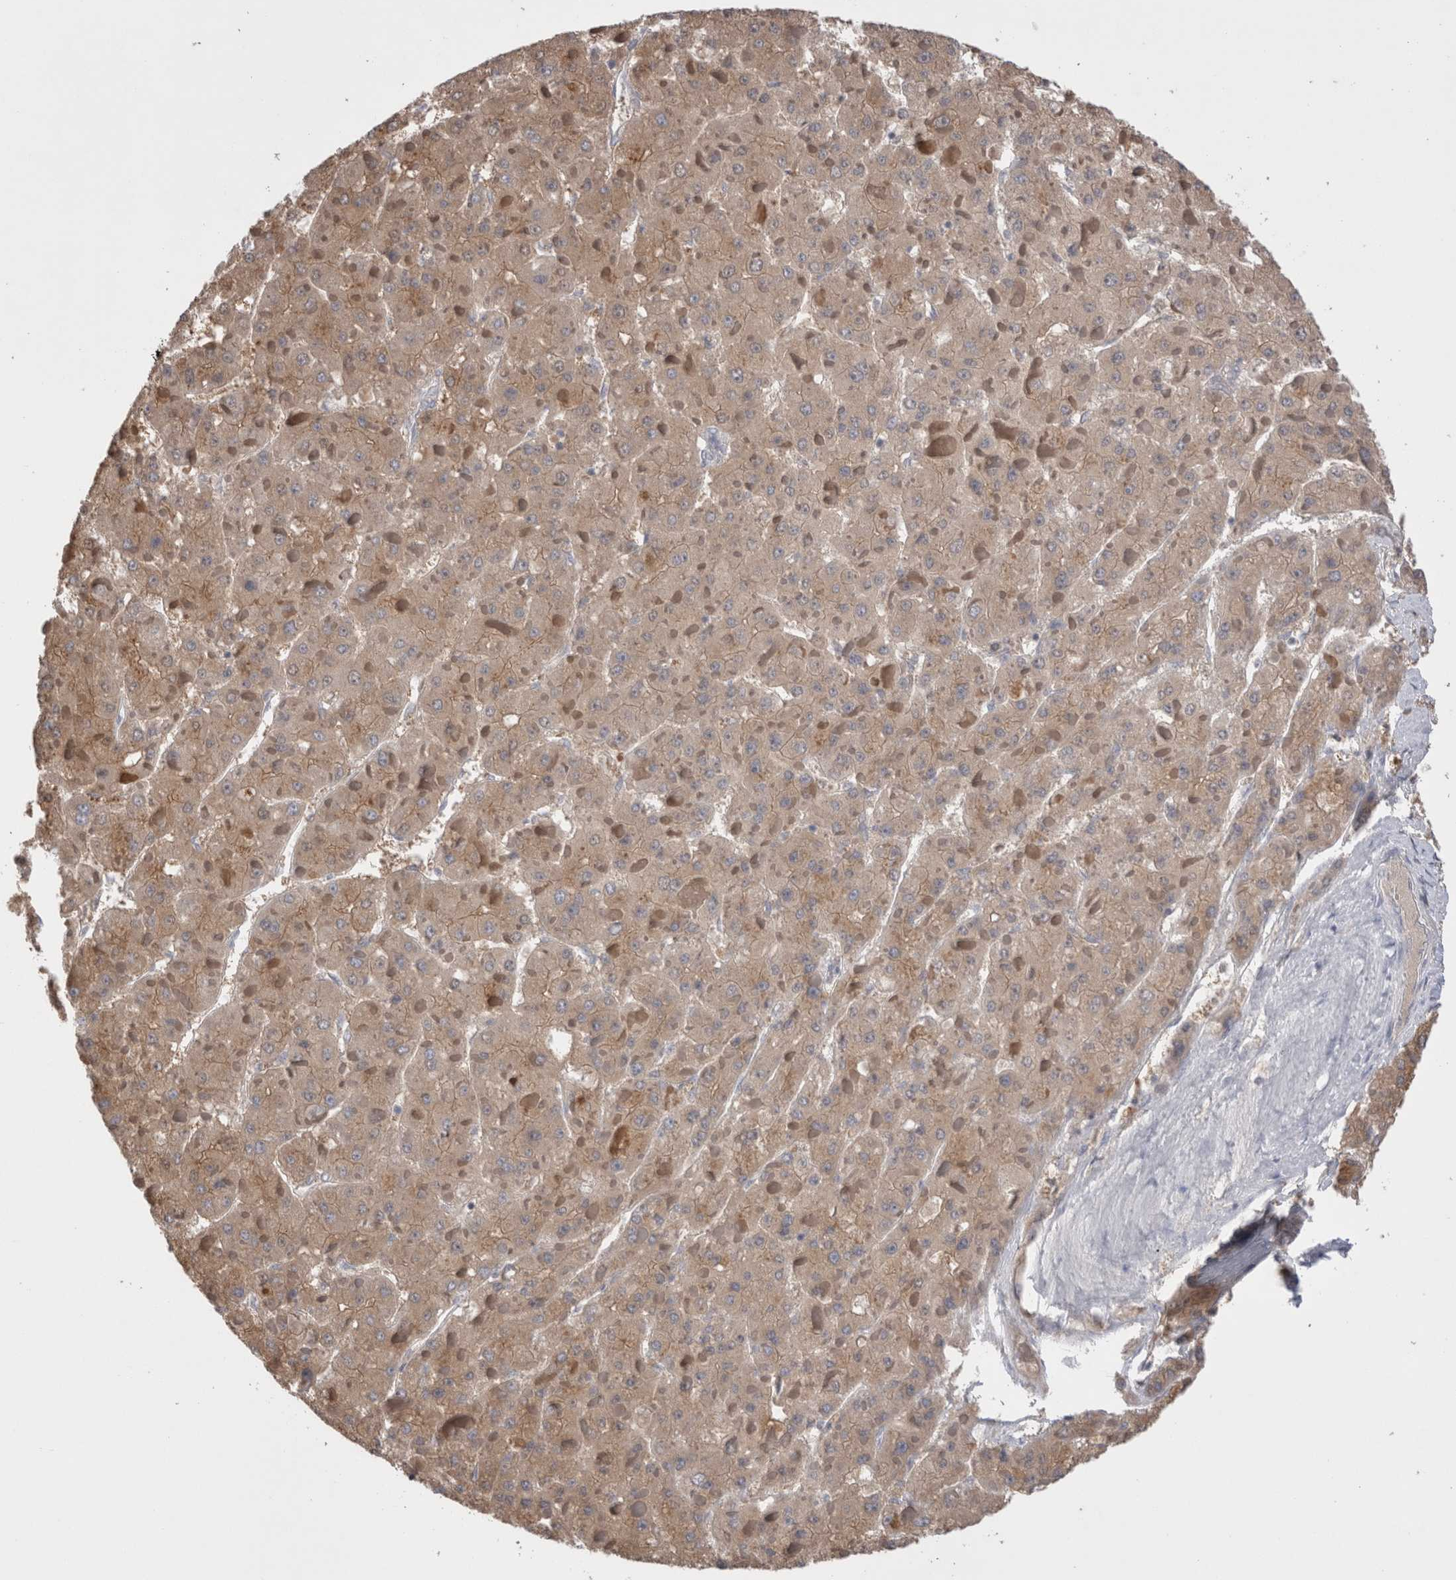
{"staining": {"intensity": "moderate", "quantity": ">75%", "location": "cytoplasmic/membranous"}, "tissue": "liver cancer", "cell_type": "Tumor cells", "image_type": "cancer", "snomed": [{"axis": "morphology", "description": "Carcinoma, Hepatocellular, NOS"}, {"axis": "topography", "description": "Liver"}], "caption": "Immunohistochemical staining of hepatocellular carcinoma (liver) displays moderate cytoplasmic/membranous protein staining in approximately >75% of tumor cells.", "gene": "OTOR", "patient": {"sex": "female", "age": 73}}